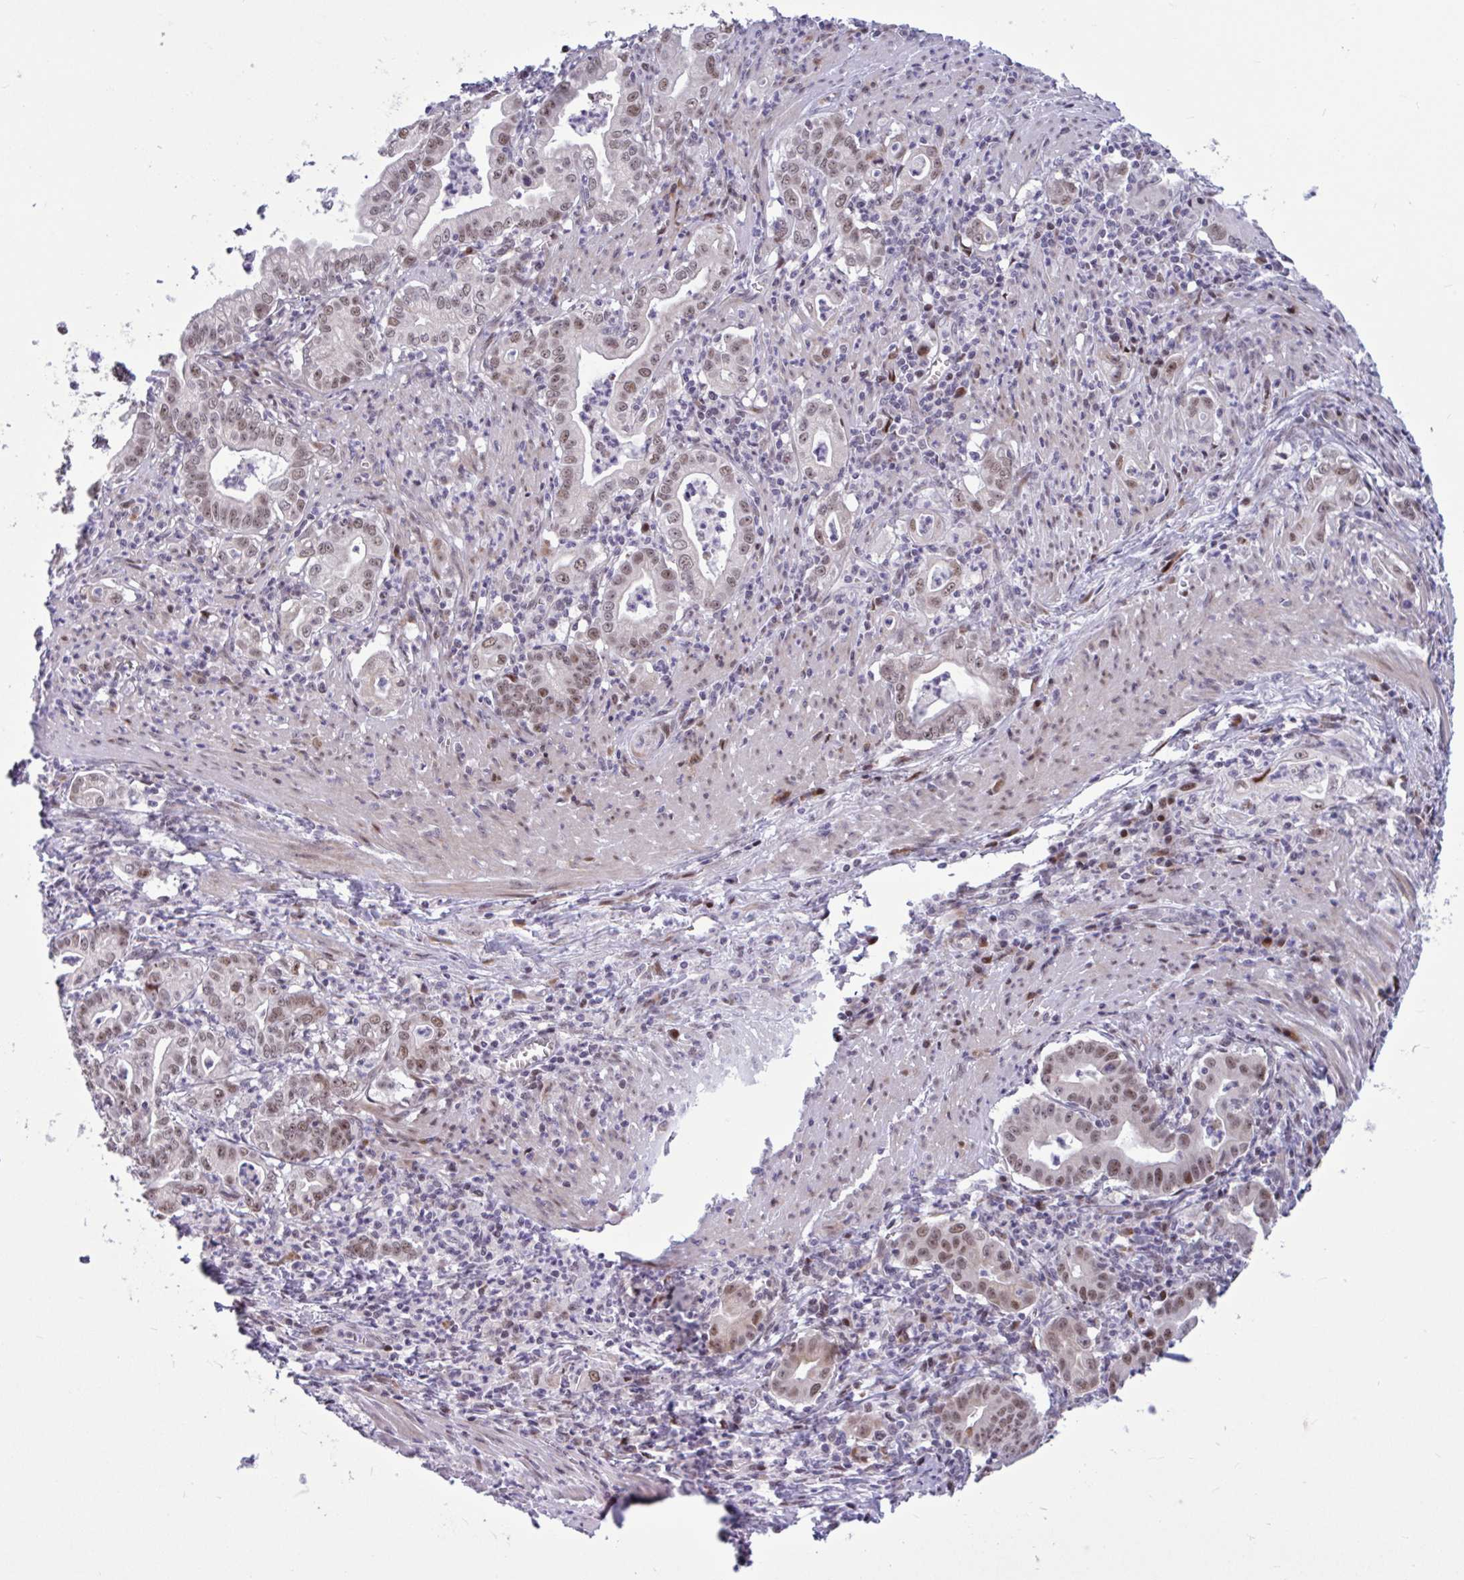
{"staining": {"intensity": "moderate", "quantity": ">75%", "location": "nuclear"}, "tissue": "stomach cancer", "cell_type": "Tumor cells", "image_type": "cancer", "snomed": [{"axis": "morphology", "description": "Adenocarcinoma, NOS"}, {"axis": "topography", "description": "Stomach, upper"}], "caption": "A histopathology image of human adenocarcinoma (stomach) stained for a protein displays moderate nuclear brown staining in tumor cells.", "gene": "RBL1", "patient": {"sex": "female", "age": 79}}